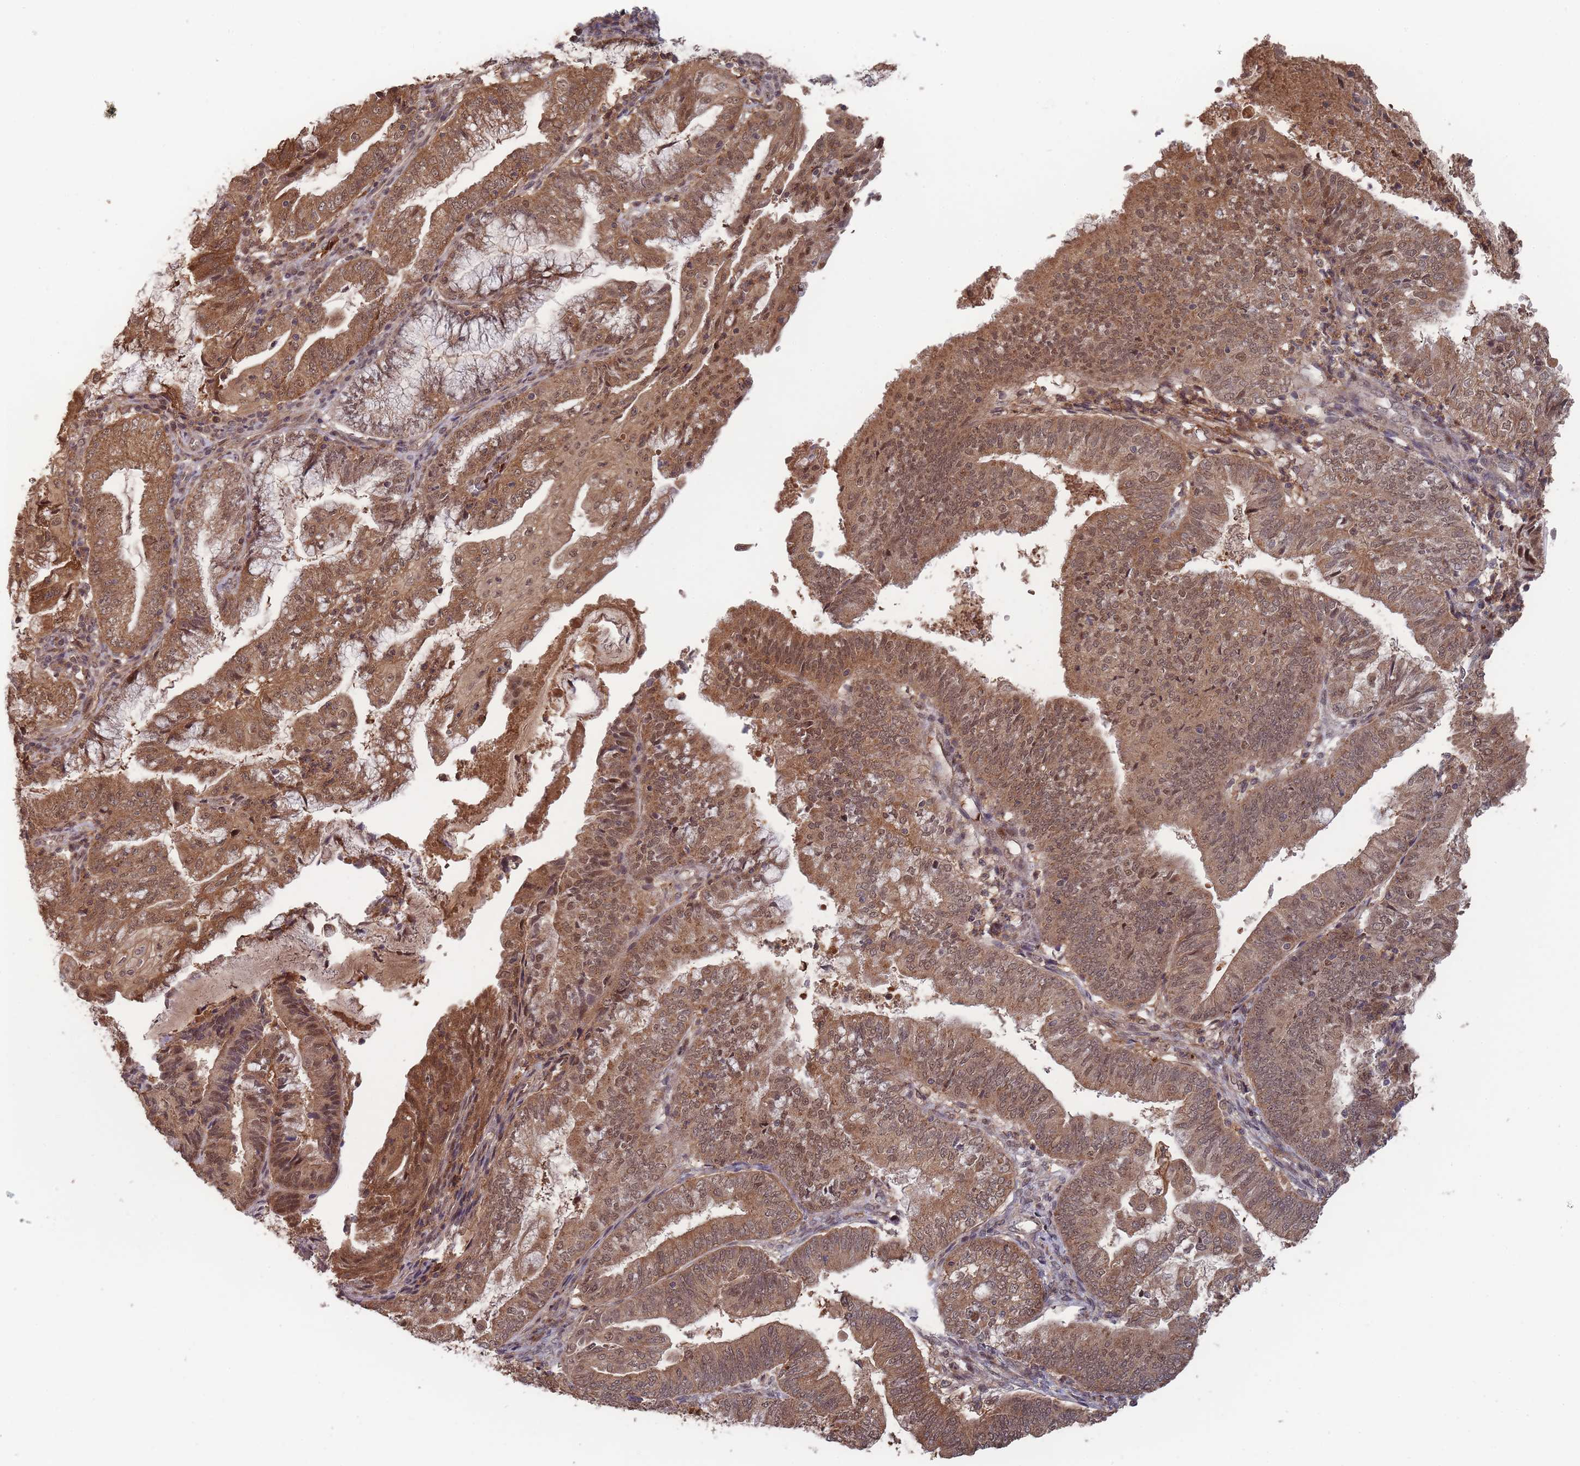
{"staining": {"intensity": "moderate", "quantity": ">75%", "location": "cytoplasmic/membranous,nuclear"}, "tissue": "endometrial cancer", "cell_type": "Tumor cells", "image_type": "cancer", "snomed": [{"axis": "morphology", "description": "Adenocarcinoma, NOS"}, {"axis": "topography", "description": "Endometrium"}], "caption": "Immunohistochemistry (IHC) micrograph of human endometrial adenocarcinoma stained for a protein (brown), which displays medium levels of moderate cytoplasmic/membranous and nuclear expression in approximately >75% of tumor cells.", "gene": "SF3B1", "patient": {"sex": "female", "age": 55}}